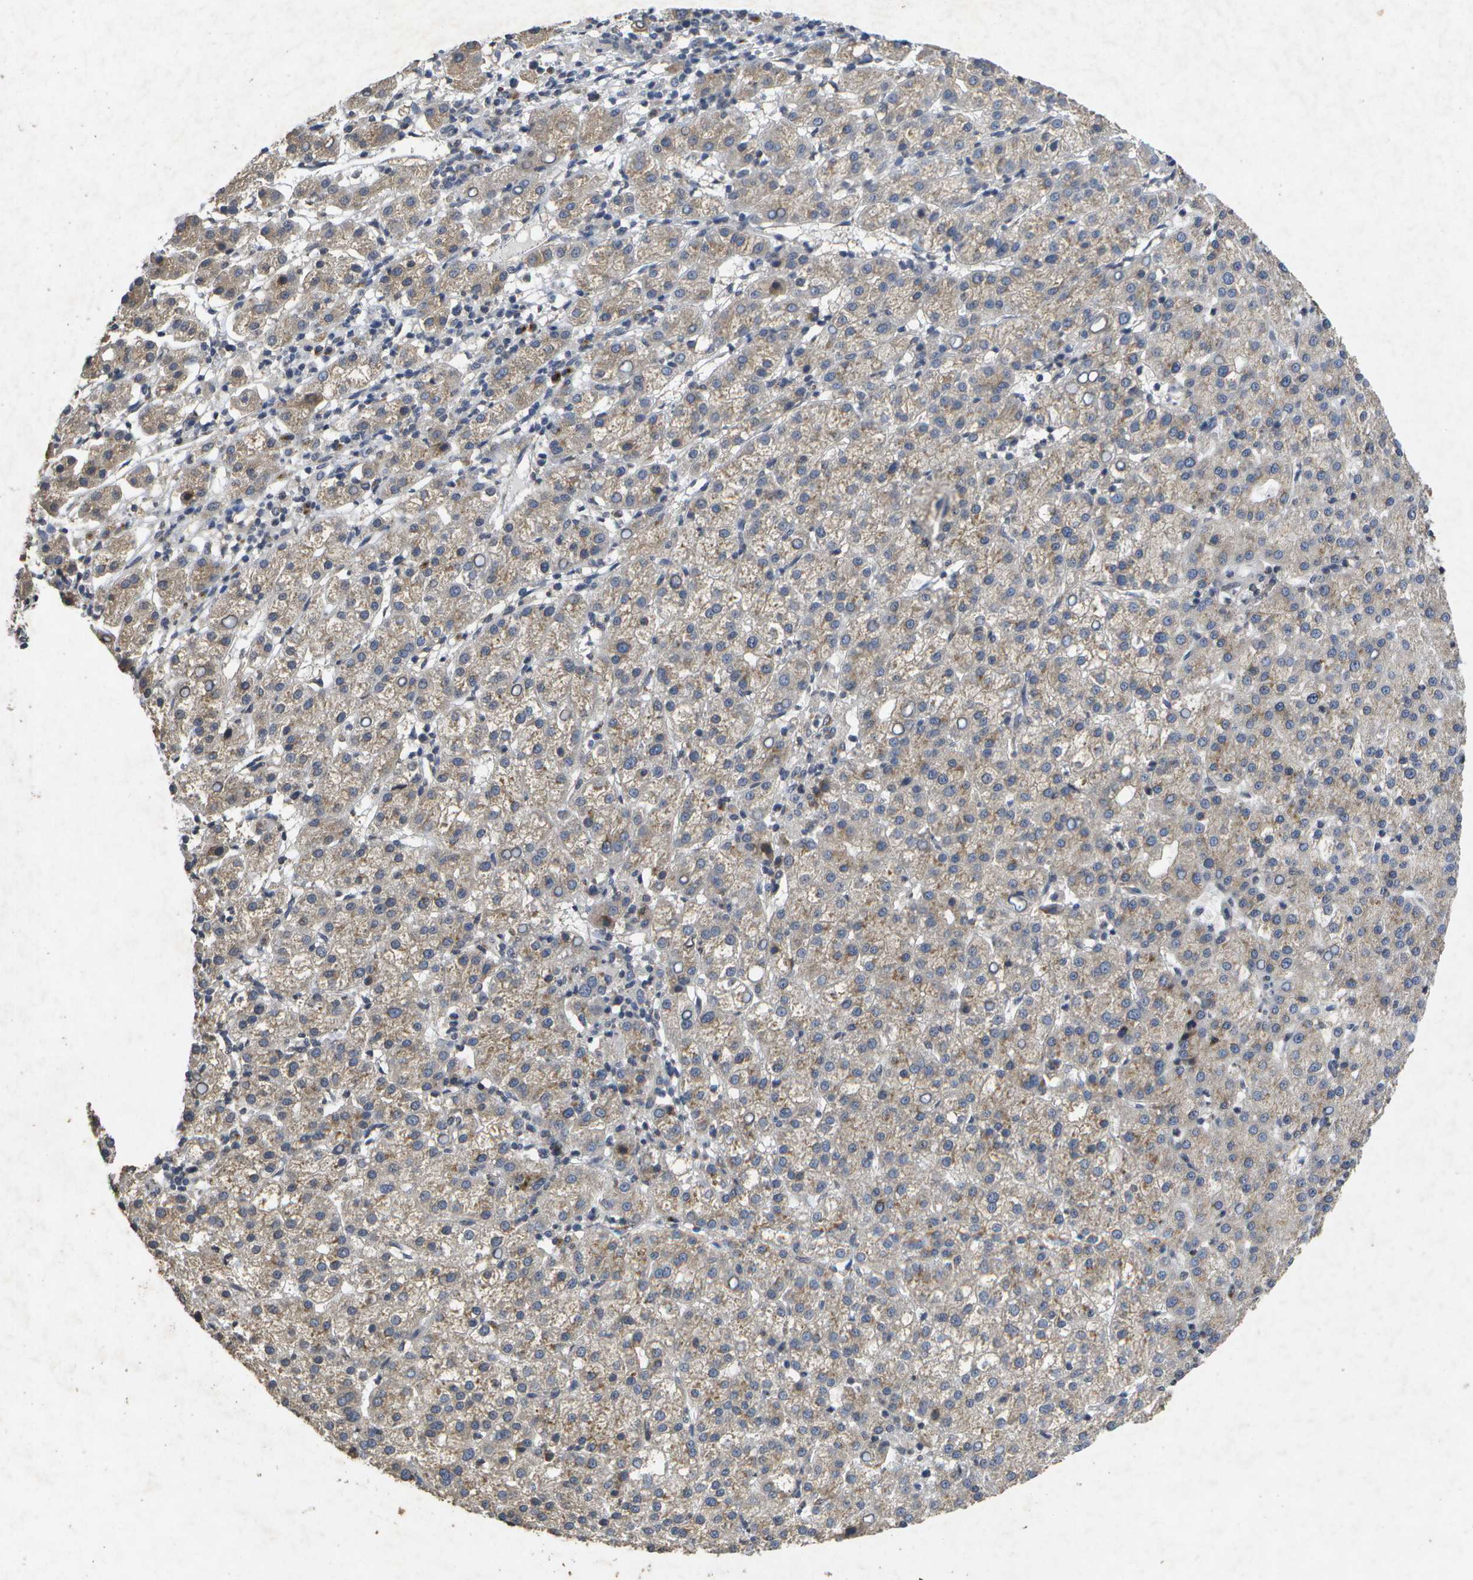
{"staining": {"intensity": "weak", "quantity": "25%-75%", "location": "cytoplasmic/membranous"}, "tissue": "liver cancer", "cell_type": "Tumor cells", "image_type": "cancer", "snomed": [{"axis": "morphology", "description": "Carcinoma, Hepatocellular, NOS"}, {"axis": "topography", "description": "Liver"}], "caption": "Weak cytoplasmic/membranous protein positivity is present in about 25%-75% of tumor cells in hepatocellular carcinoma (liver).", "gene": "KDELR1", "patient": {"sex": "female", "age": 58}}